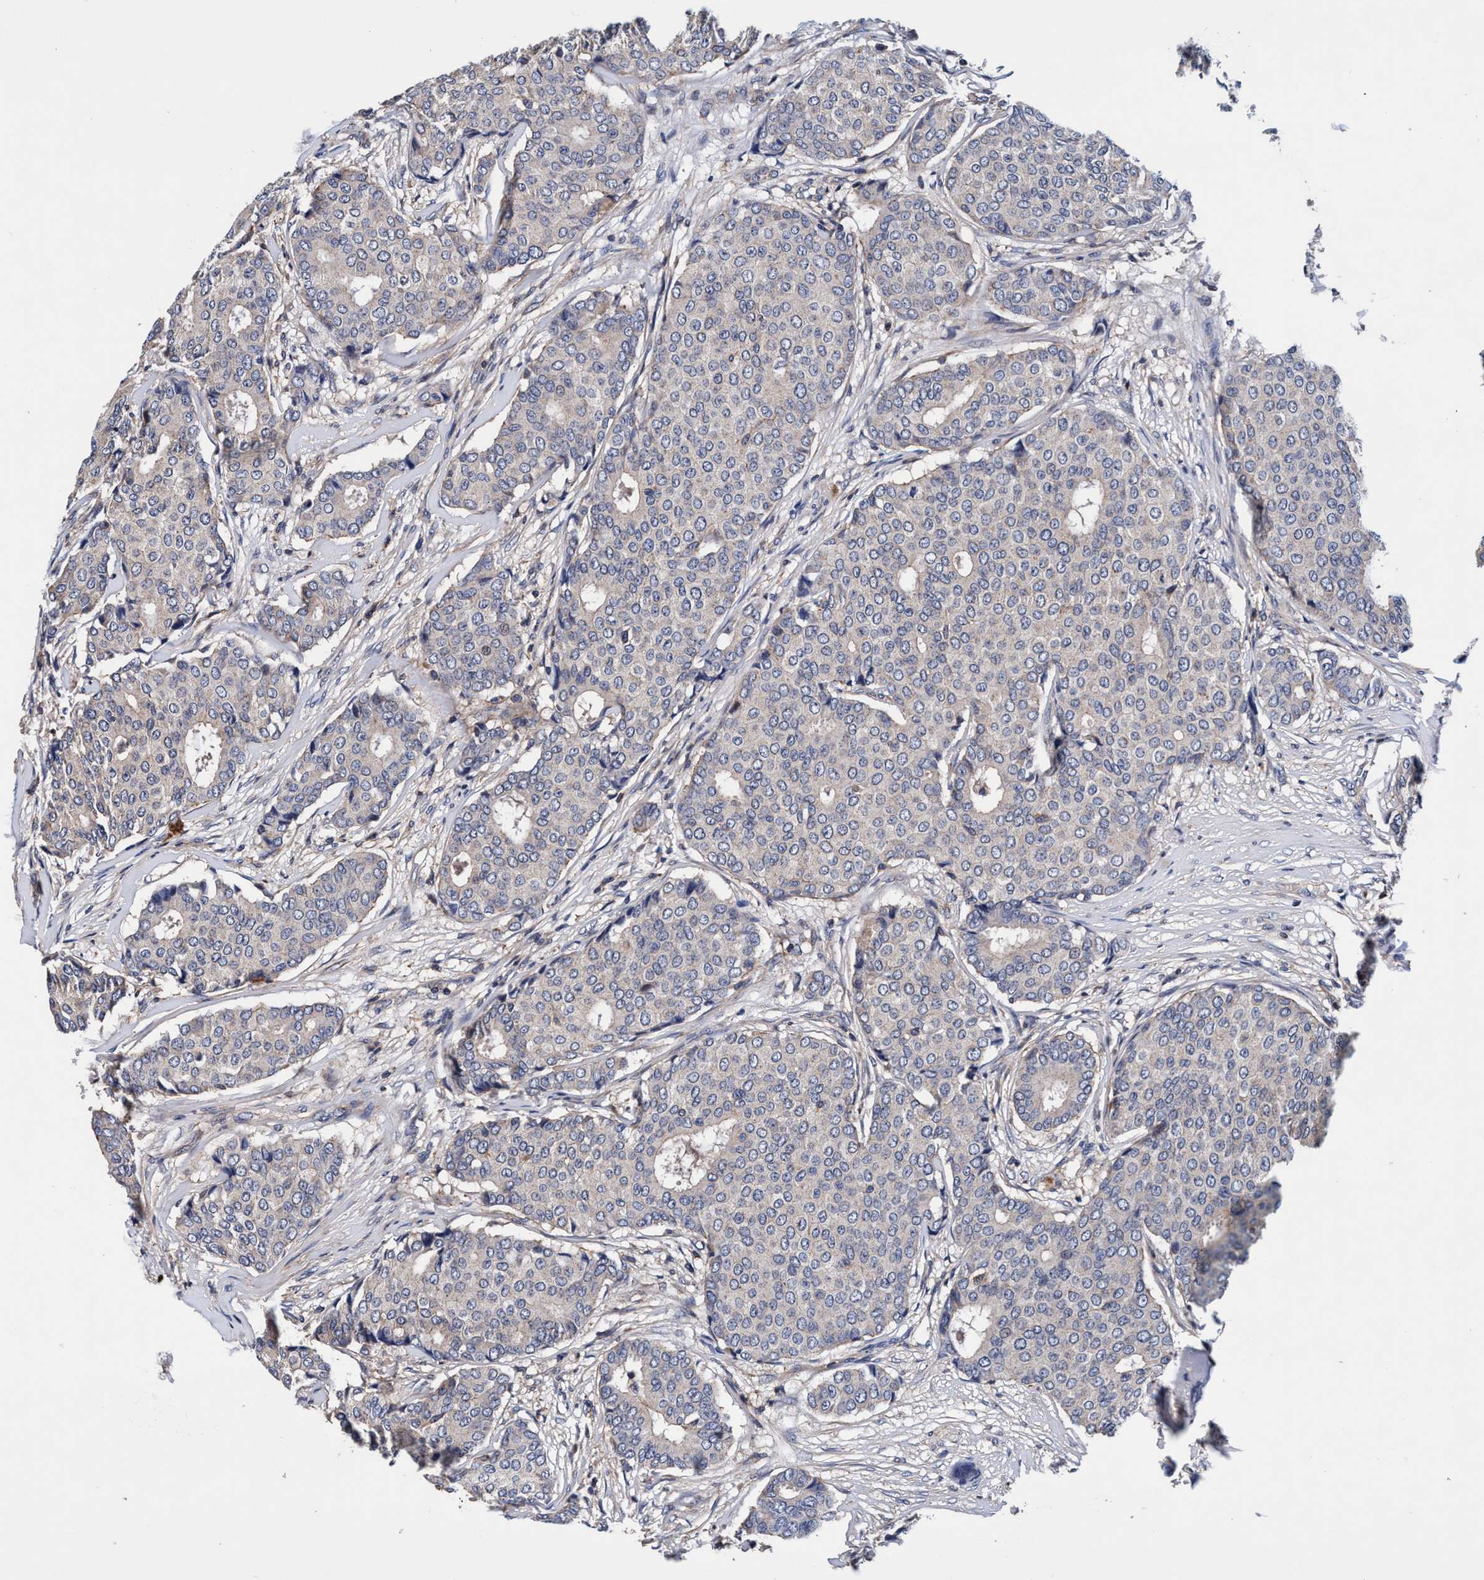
{"staining": {"intensity": "negative", "quantity": "none", "location": "none"}, "tissue": "breast cancer", "cell_type": "Tumor cells", "image_type": "cancer", "snomed": [{"axis": "morphology", "description": "Duct carcinoma"}, {"axis": "topography", "description": "Breast"}], "caption": "DAB immunohistochemical staining of breast cancer (intraductal carcinoma) reveals no significant positivity in tumor cells. Brightfield microscopy of immunohistochemistry (IHC) stained with DAB (3,3'-diaminobenzidine) (brown) and hematoxylin (blue), captured at high magnification.", "gene": "RNF208", "patient": {"sex": "female", "age": 75}}